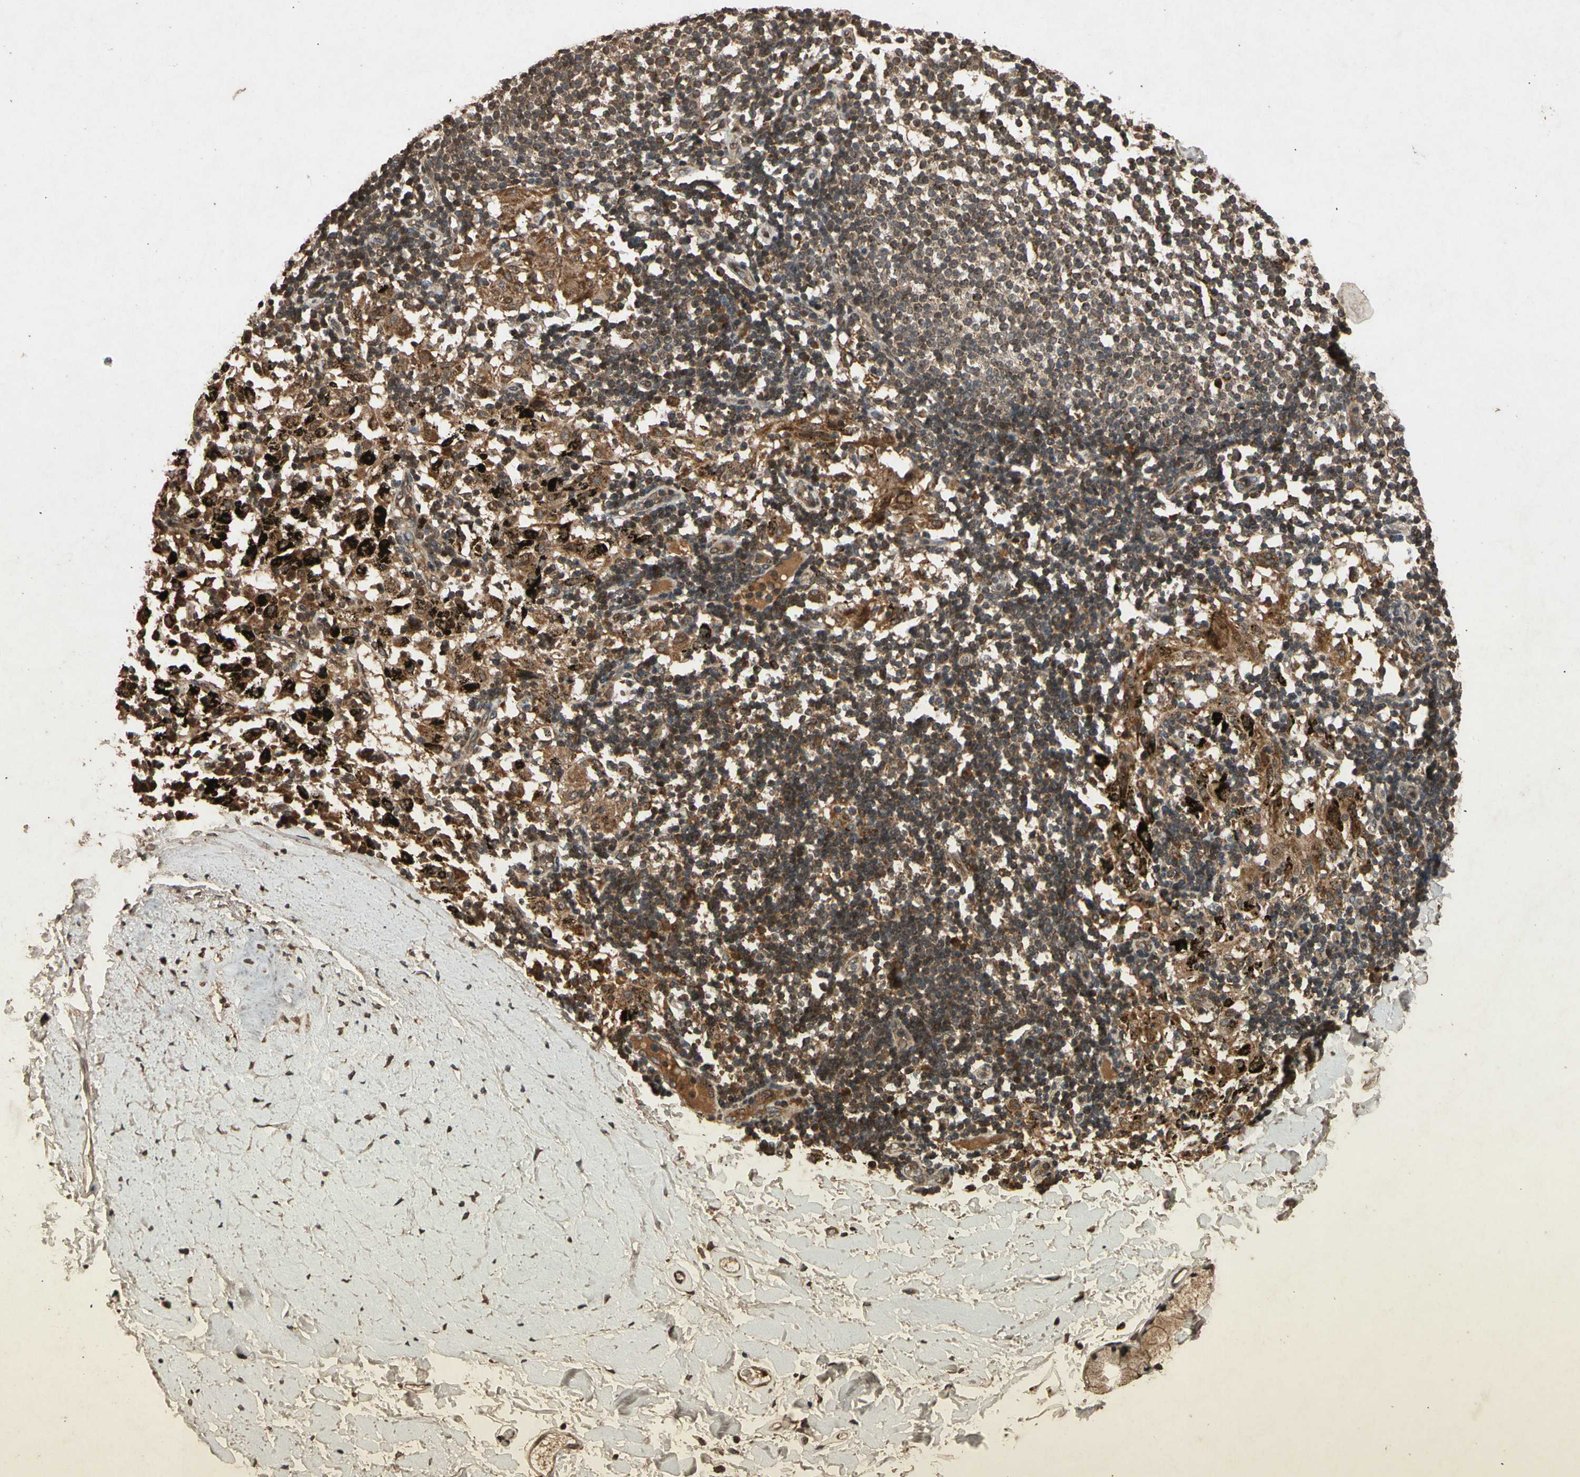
{"staining": {"intensity": "moderate", "quantity": ">75%", "location": "cytoplasmic/membranous"}, "tissue": "adipose tissue", "cell_type": "Adipocytes", "image_type": "normal", "snomed": [{"axis": "morphology", "description": "Normal tissue, NOS"}, {"axis": "topography", "description": "Cartilage tissue"}, {"axis": "topography", "description": "Bronchus"}], "caption": "Immunohistochemical staining of benign human adipose tissue shows moderate cytoplasmic/membranous protein positivity in about >75% of adipocytes. (IHC, brightfield microscopy, high magnification).", "gene": "TXN2", "patient": {"sex": "female", "age": 73}}